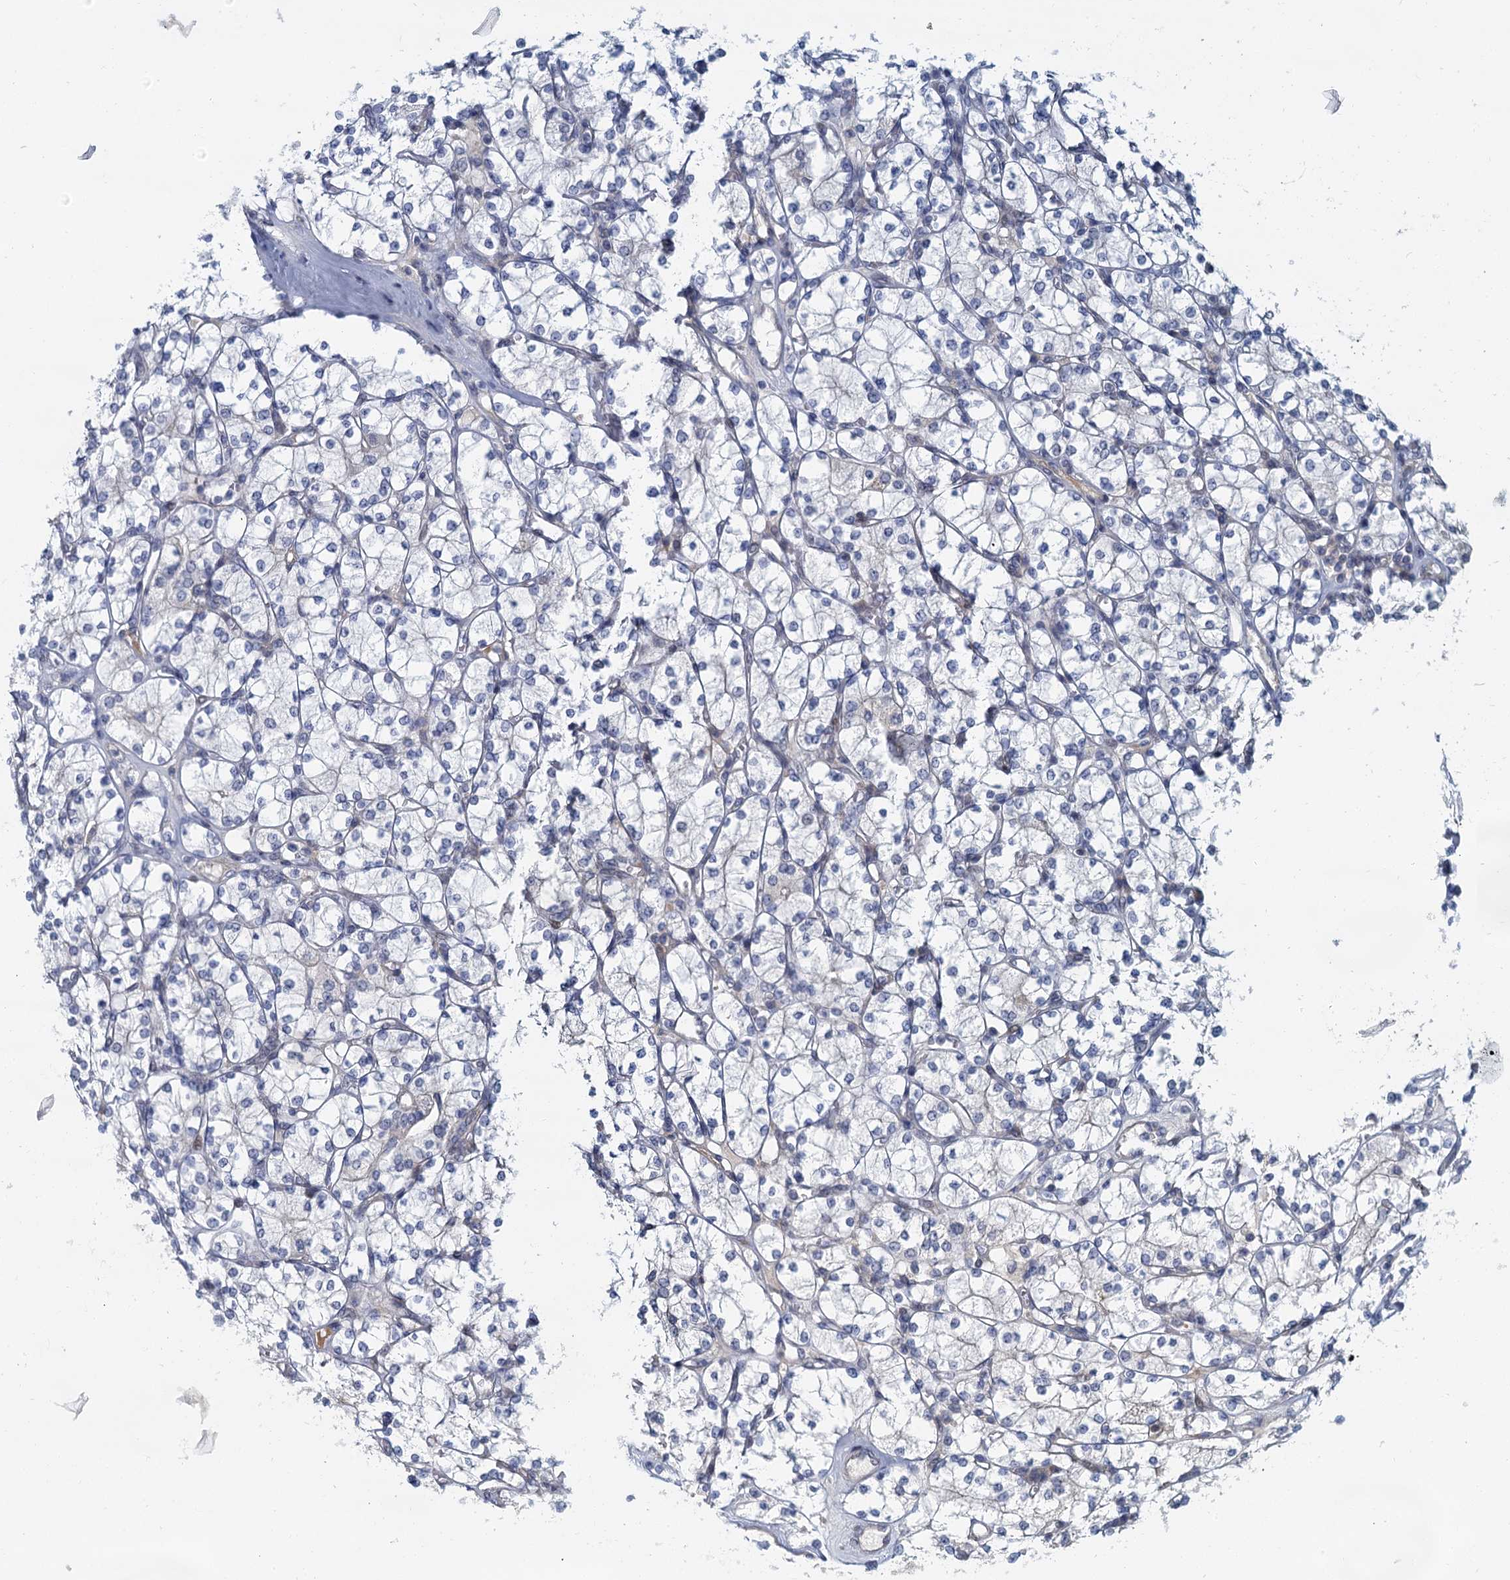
{"staining": {"intensity": "negative", "quantity": "none", "location": "none"}, "tissue": "renal cancer", "cell_type": "Tumor cells", "image_type": "cancer", "snomed": [{"axis": "morphology", "description": "Adenocarcinoma, NOS"}, {"axis": "topography", "description": "Kidney"}], "caption": "Immunohistochemical staining of adenocarcinoma (renal) exhibits no significant positivity in tumor cells.", "gene": "ACRBP", "patient": {"sex": "male", "age": 77}}